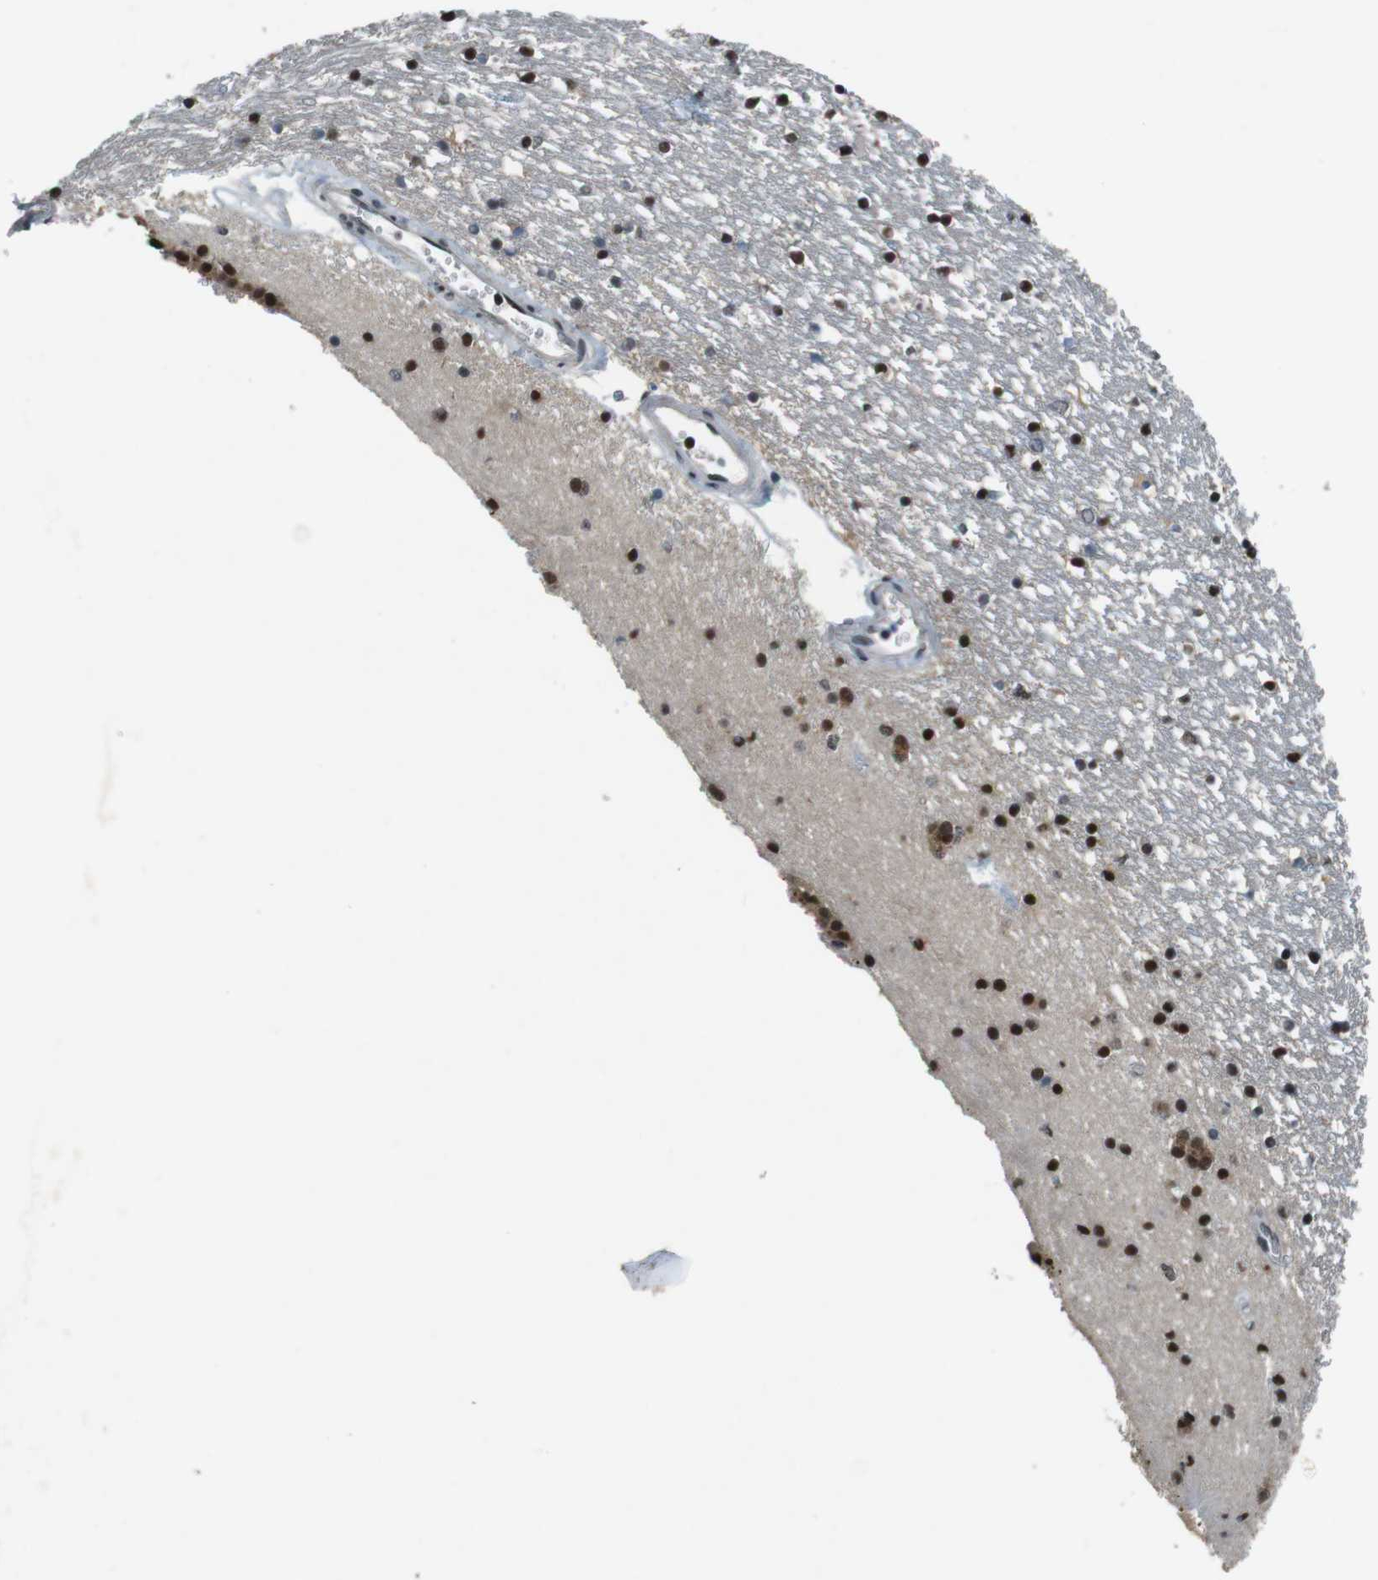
{"staining": {"intensity": "moderate", "quantity": "25%-75%", "location": "nuclear"}, "tissue": "caudate", "cell_type": "Glial cells", "image_type": "normal", "snomed": [{"axis": "morphology", "description": "Normal tissue, NOS"}, {"axis": "topography", "description": "Lateral ventricle wall"}], "caption": "Protein analysis of unremarkable caudate displays moderate nuclear positivity in about 25%-75% of glial cells.", "gene": "NEK4", "patient": {"sex": "male", "age": 45}}